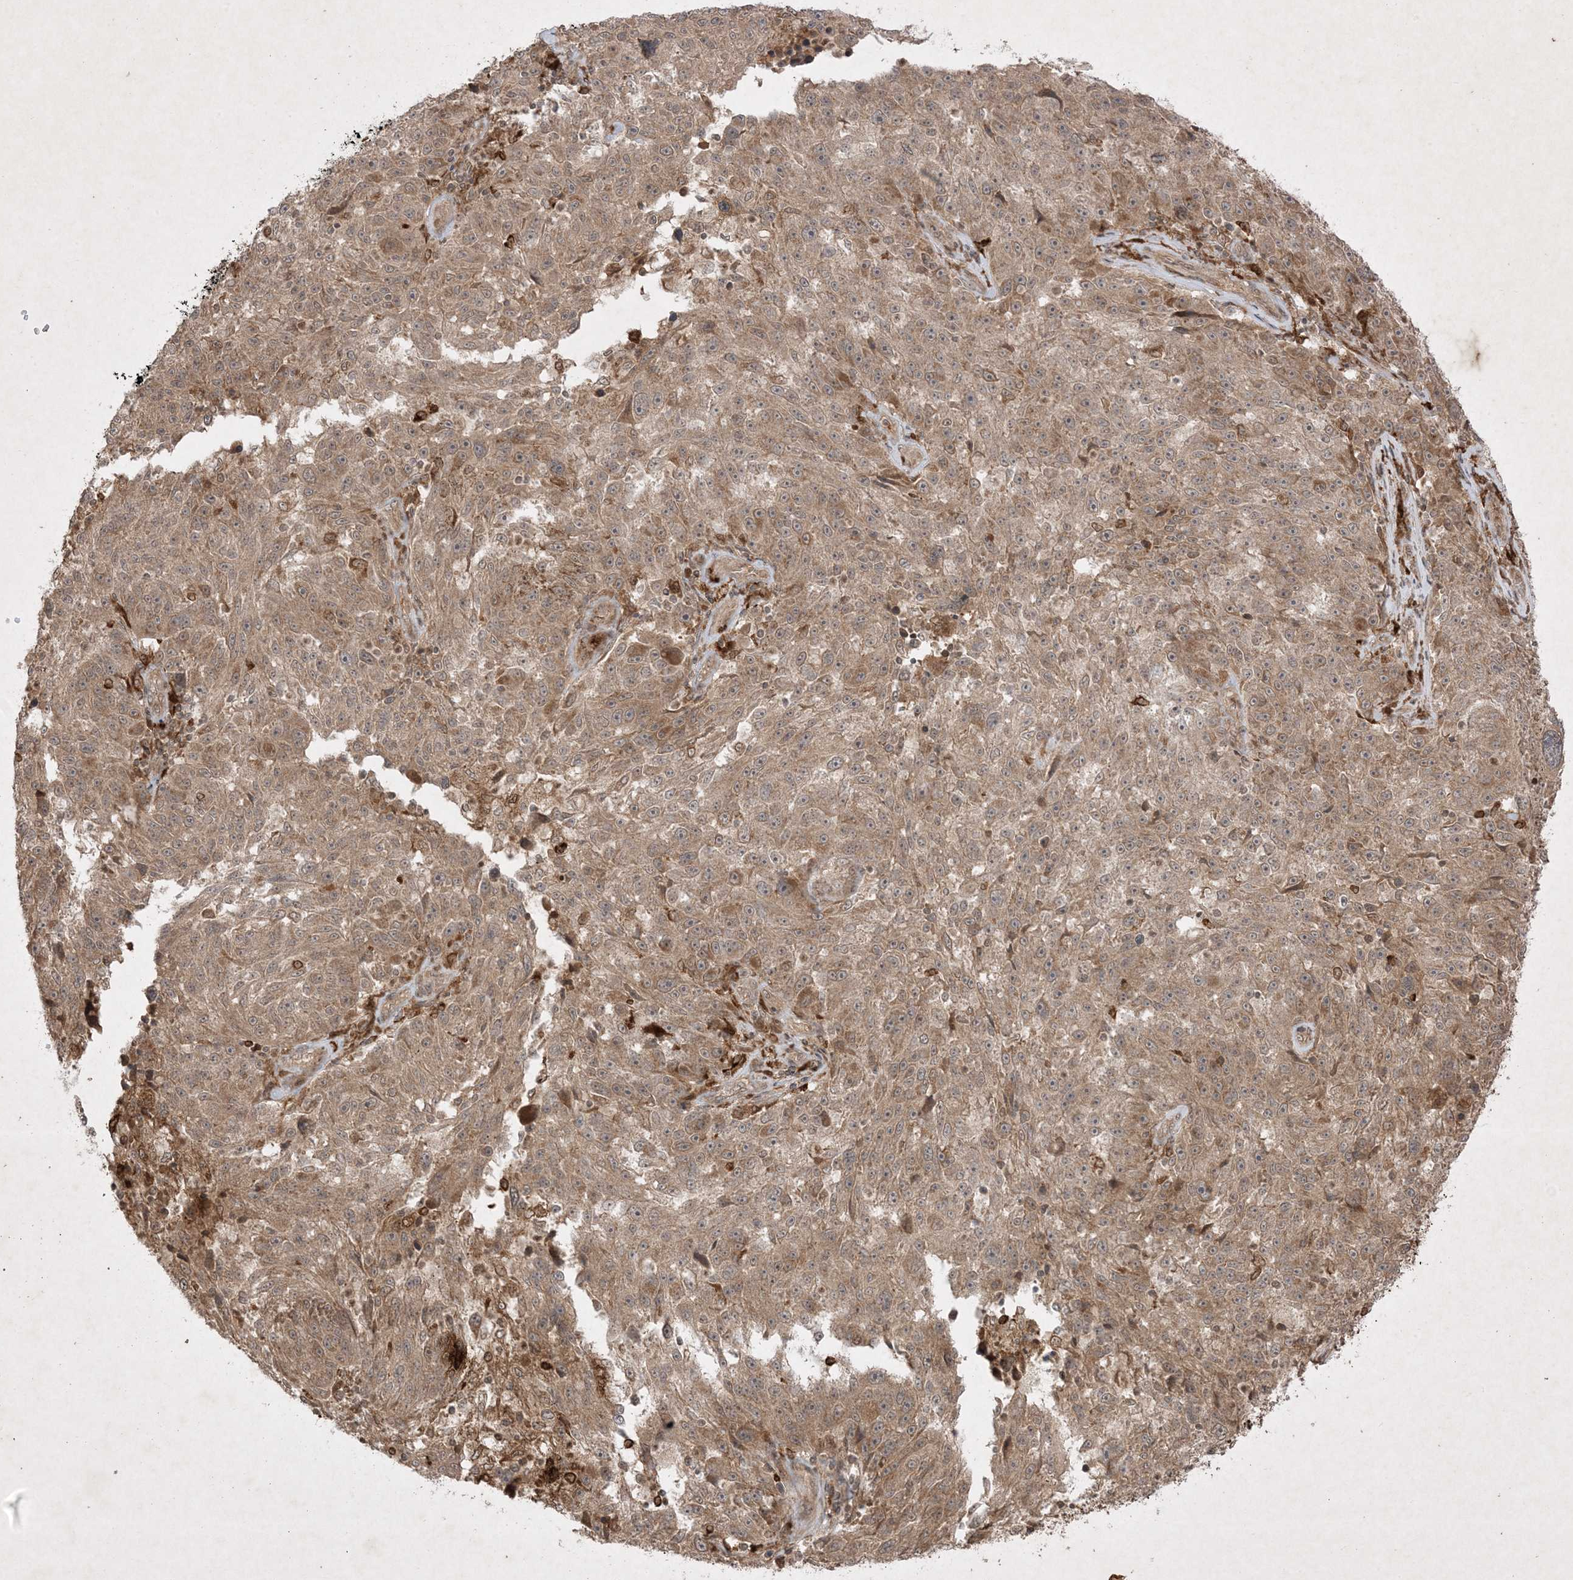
{"staining": {"intensity": "weak", "quantity": ">75%", "location": "cytoplasmic/membranous"}, "tissue": "melanoma", "cell_type": "Tumor cells", "image_type": "cancer", "snomed": [{"axis": "morphology", "description": "Malignant melanoma, NOS"}, {"axis": "topography", "description": "Skin"}], "caption": "Protein staining shows weak cytoplasmic/membranous positivity in approximately >75% of tumor cells in malignant melanoma.", "gene": "PTK6", "patient": {"sex": "male", "age": 53}}